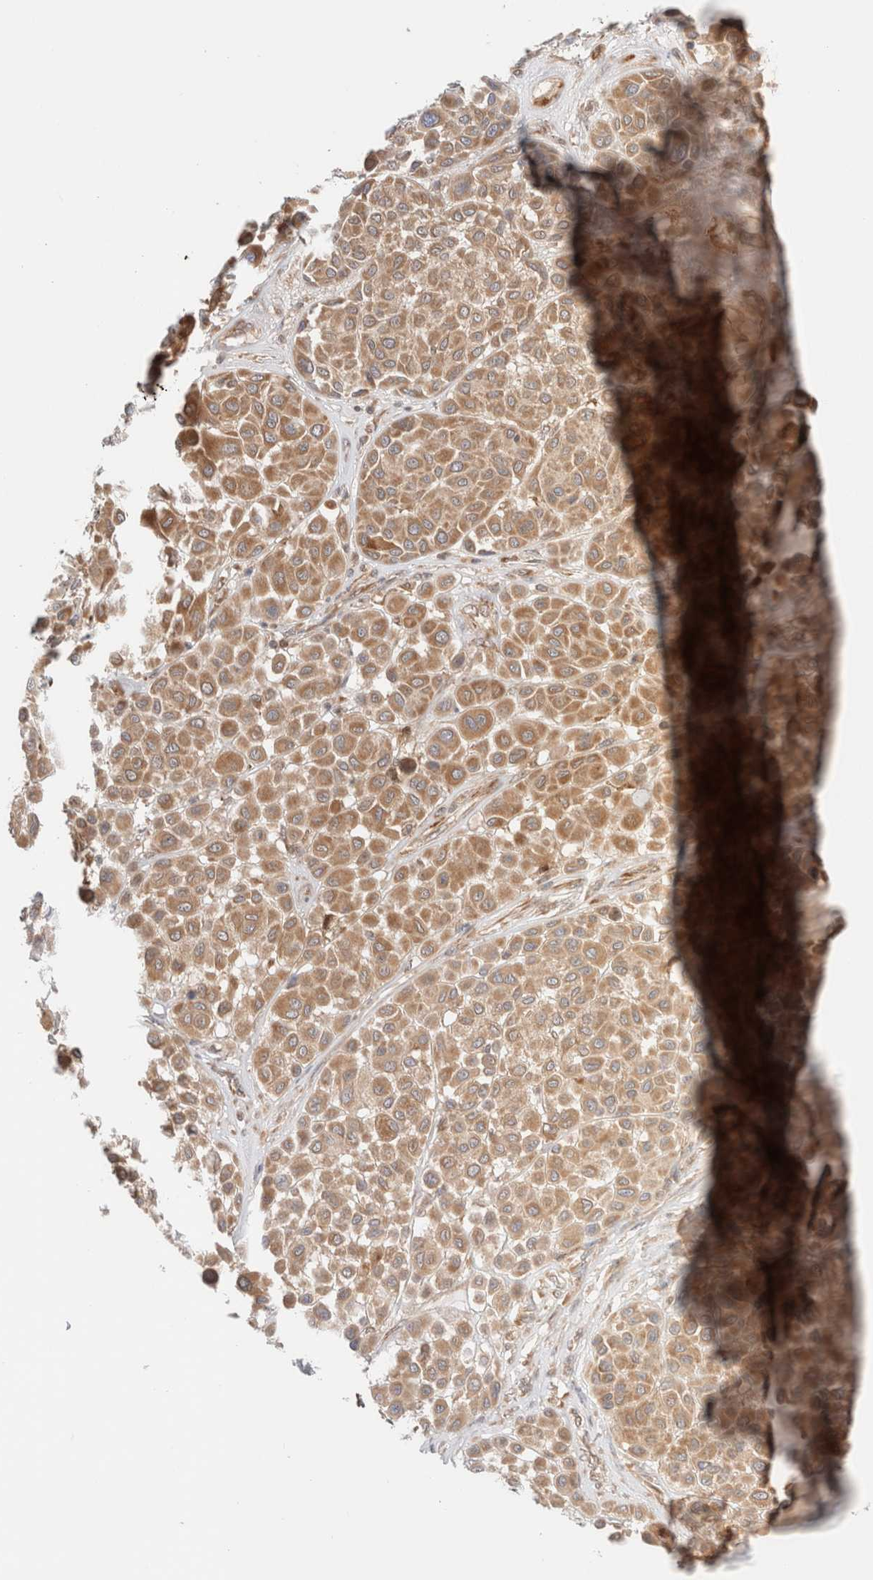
{"staining": {"intensity": "moderate", "quantity": ">75%", "location": "cytoplasmic/membranous"}, "tissue": "melanoma", "cell_type": "Tumor cells", "image_type": "cancer", "snomed": [{"axis": "morphology", "description": "Malignant melanoma, Metastatic site"}, {"axis": "topography", "description": "Soft tissue"}], "caption": "Approximately >75% of tumor cells in human malignant melanoma (metastatic site) exhibit moderate cytoplasmic/membranous protein positivity as visualized by brown immunohistochemical staining.", "gene": "XKR4", "patient": {"sex": "male", "age": 41}}